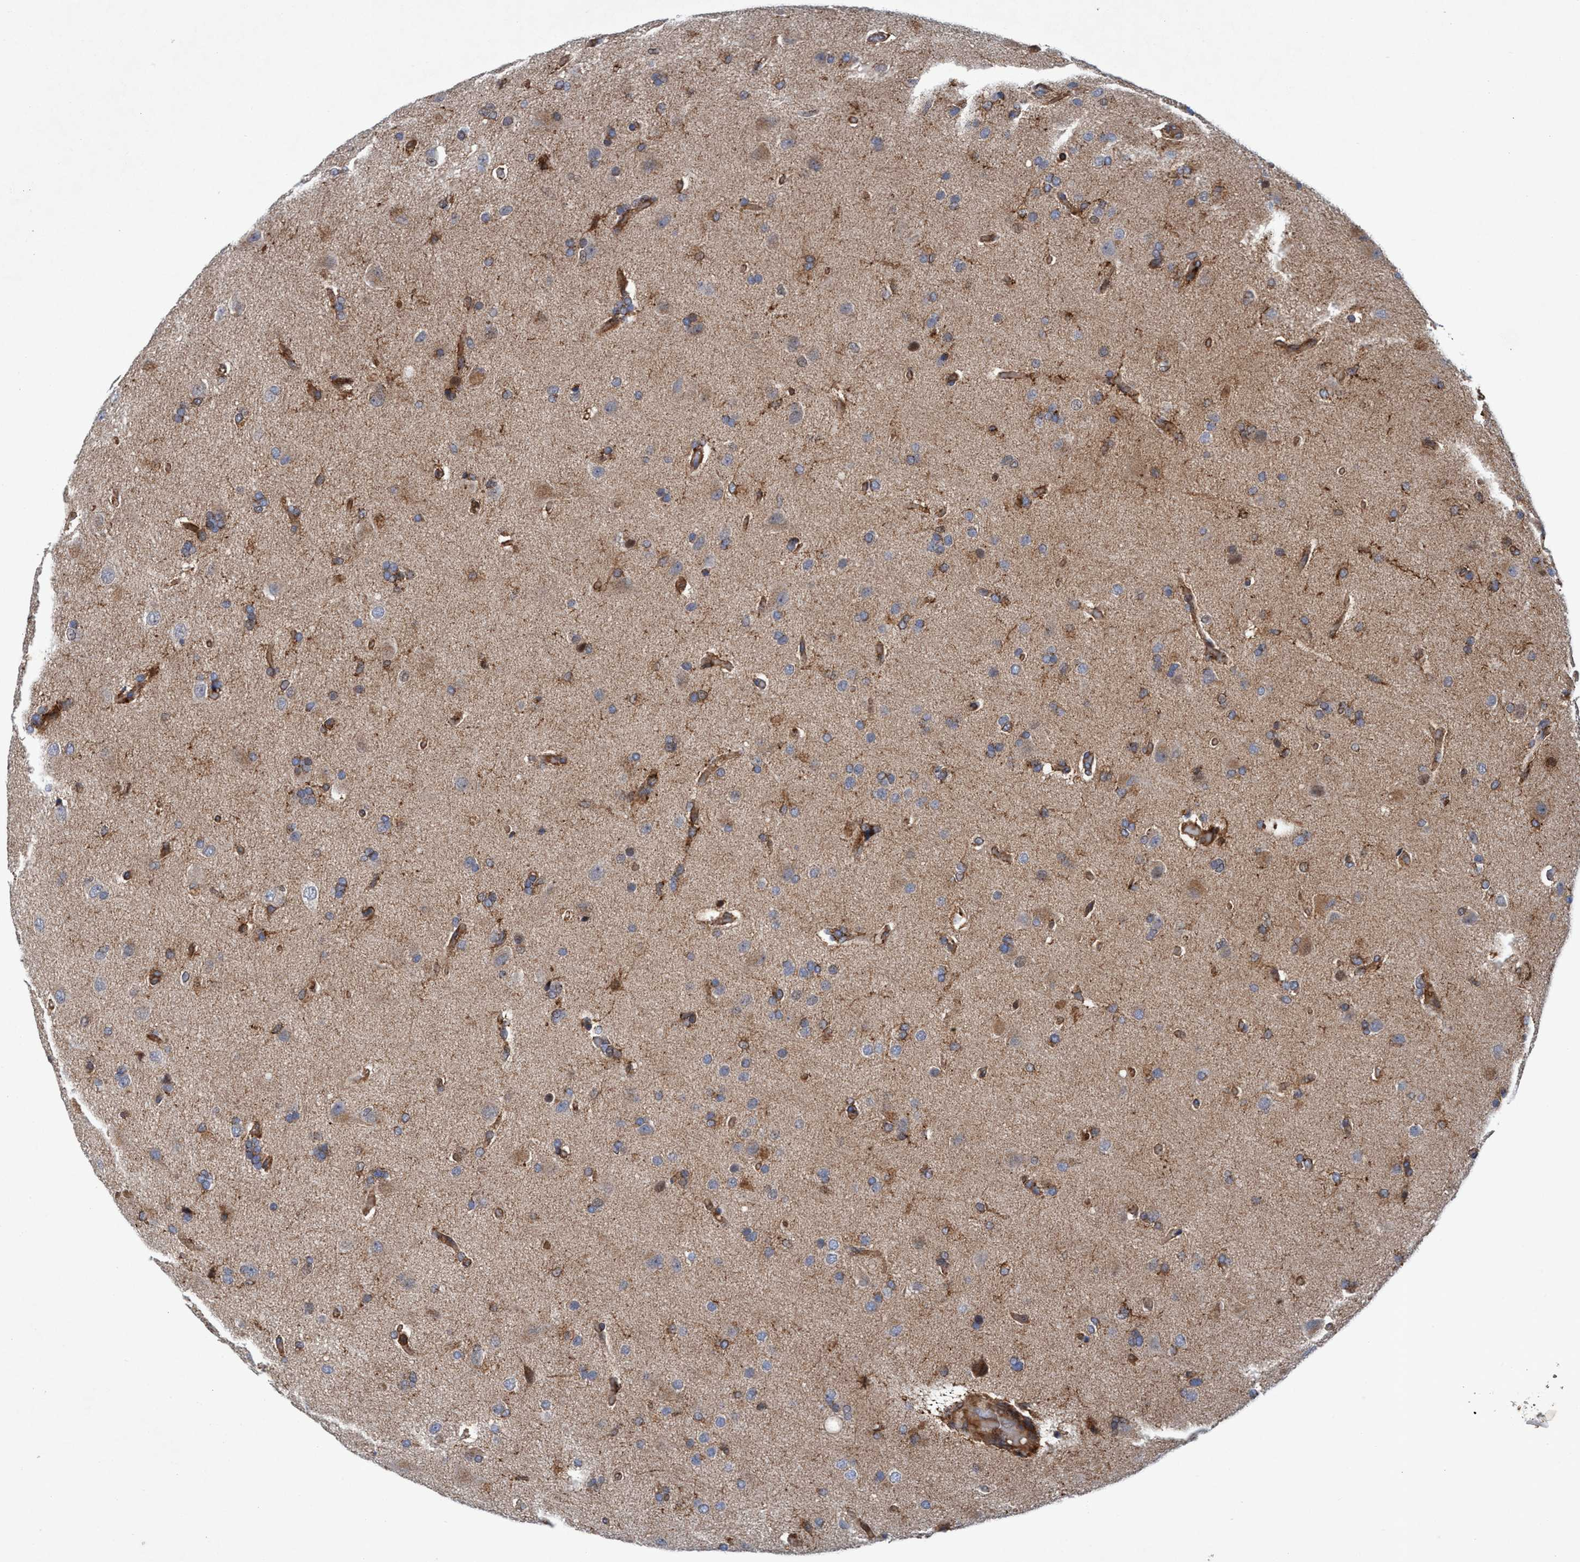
{"staining": {"intensity": "moderate", "quantity": "25%-75%", "location": "cytoplasmic/membranous"}, "tissue": "glioma", "cell_type": "Tumor cells", "image_type": "cancer", "snomed": [{"axis": "morphology", "description": "Glioma, malignant, High grade"}, {"axis": "topography", "description": "Brain"}], "caption": "Glioma stained with a brown dye exhibits moderate cytoplasmic/membranous positive staining in approximately 25%-75% of tumor cells.", "gene": "SLC16A3", "patient": {"sex": "male", "age": 72}}